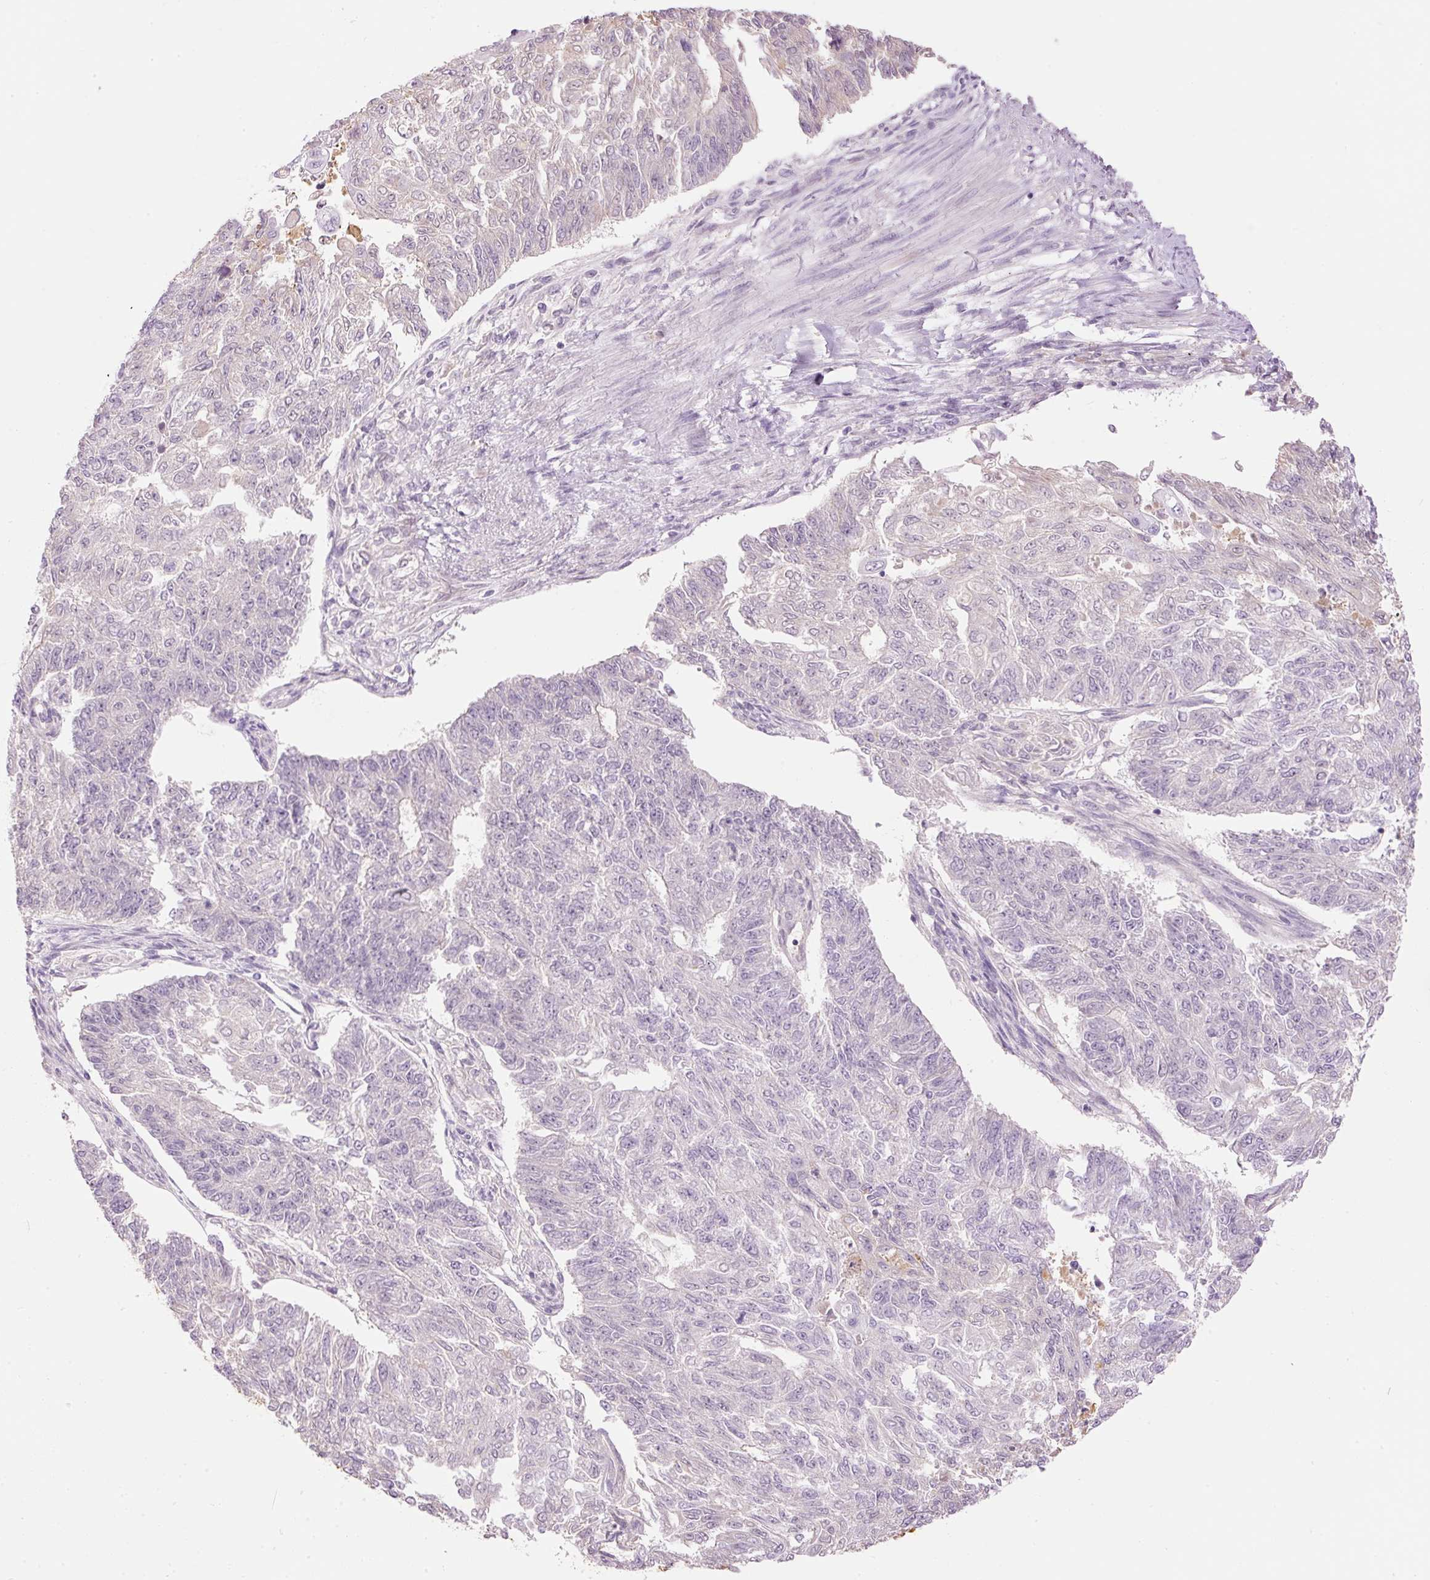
{"staining": {"intensity": "negative", "quantity": "none", "location": "none"}, "tissue": "endometrial cancer", "cell_type": "Tumor cells", "image_type": "cancer", "snomed": [{"axis": "morphology", "description": "Adenocarcinoma, NOS"}, {"axis": "topography", "description": "Endometrium"}], "caption": "IHC of endometrial cancer demonstrates no expression in tumor cells.", "gene": "PRPF38B", "patient": {"sex": "female", "age": 32}}